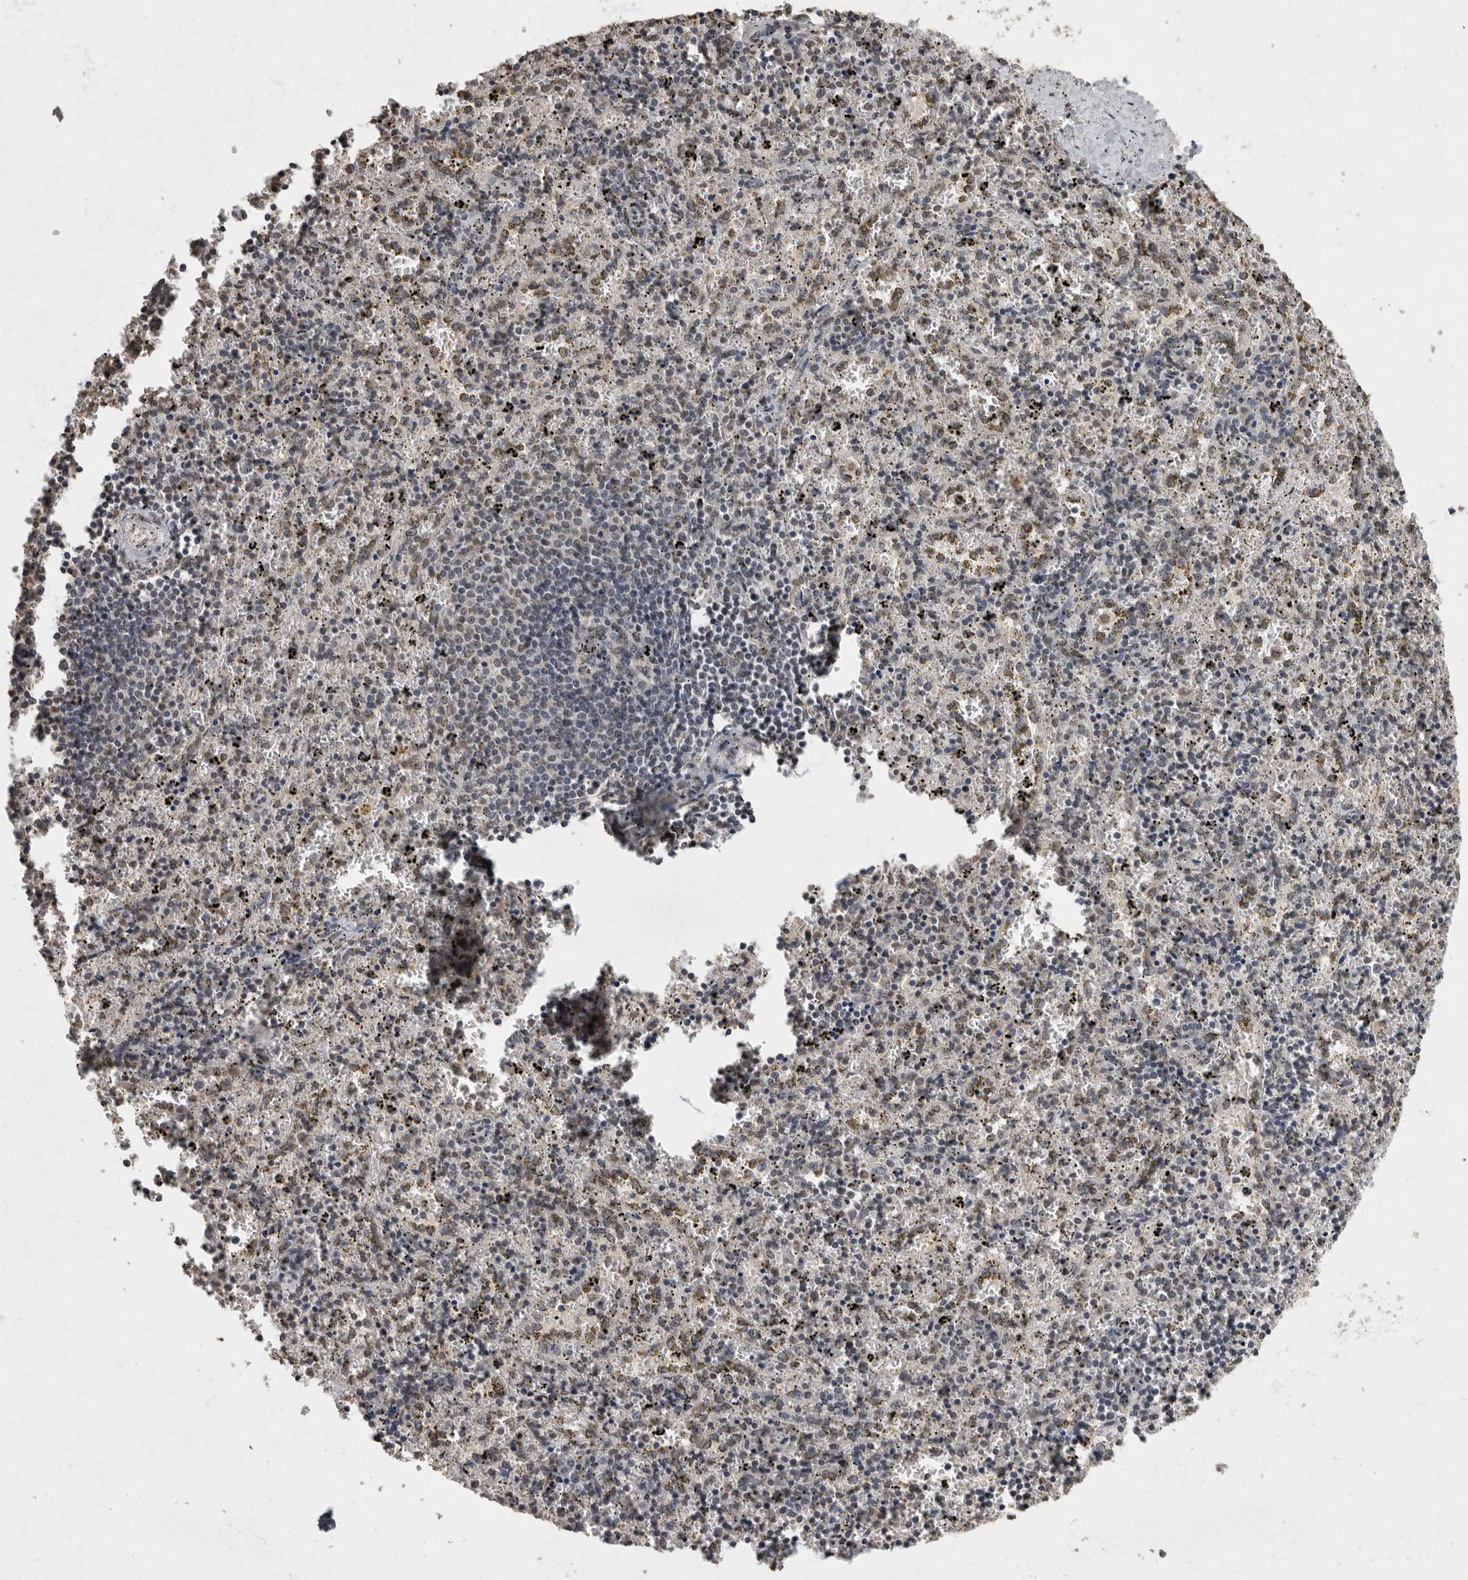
{"staining": {"intensity": "weak", "quantity": "25%-75%", "location": "nuclear"}, "tissue": "spleen", "cell_type": "Cells in red pulp", "image_type": "normal", "snomed": [{"axis": "morphology", "description": "Normal tissue, NOS"}, {"axis": "topography", "description": "Spleen"}], "caption": "Weak nuclear protein staining is present in approximately 25%-75% of cells in red pulp in spleen. (brown staining indicates protein expression, while blue staining denotes nuclei).", "gene": "NBL1", "patient": {"sex": "male", "age": 11}}